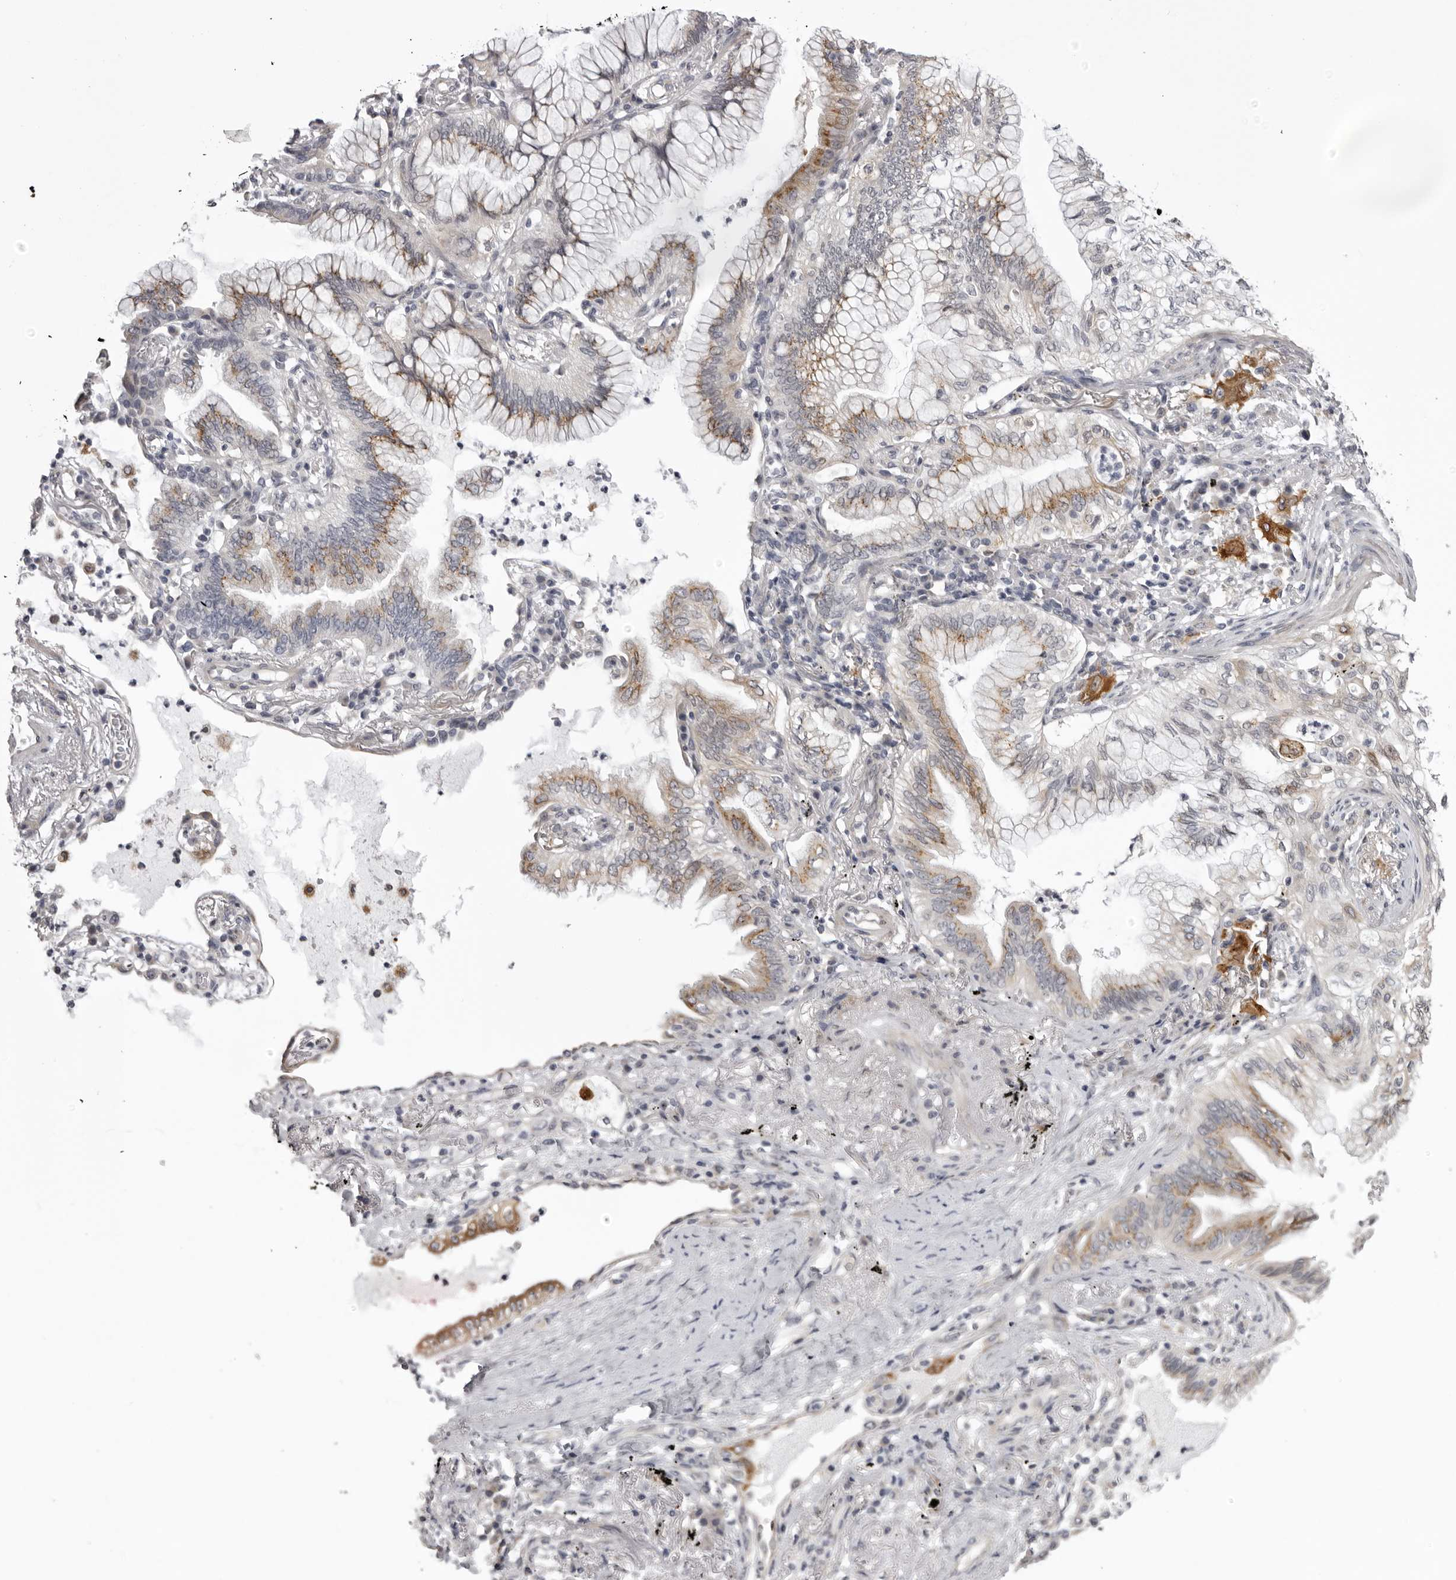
{"staining": {"intensity": "moderate", "quantity": ">75%", "location": "cytoplasmic/membranous"}, "tissue": "lung cancer", "cell_type": "Tumor cells", "image_type": "cancer", "snomed": [{"axis": "morphology", "description": "Adenocarcinoma, NOS"}, {"axis": "topography", "description": "Lung"}], "caption": "Protein analysis of adenocarcinoma (lung) tissue displays moderate cytoplasmic/membranous expression in approximately >75% of tumor cells.", "gene": "NCEH1", "patient": {"sex": "female", "age": 70}}